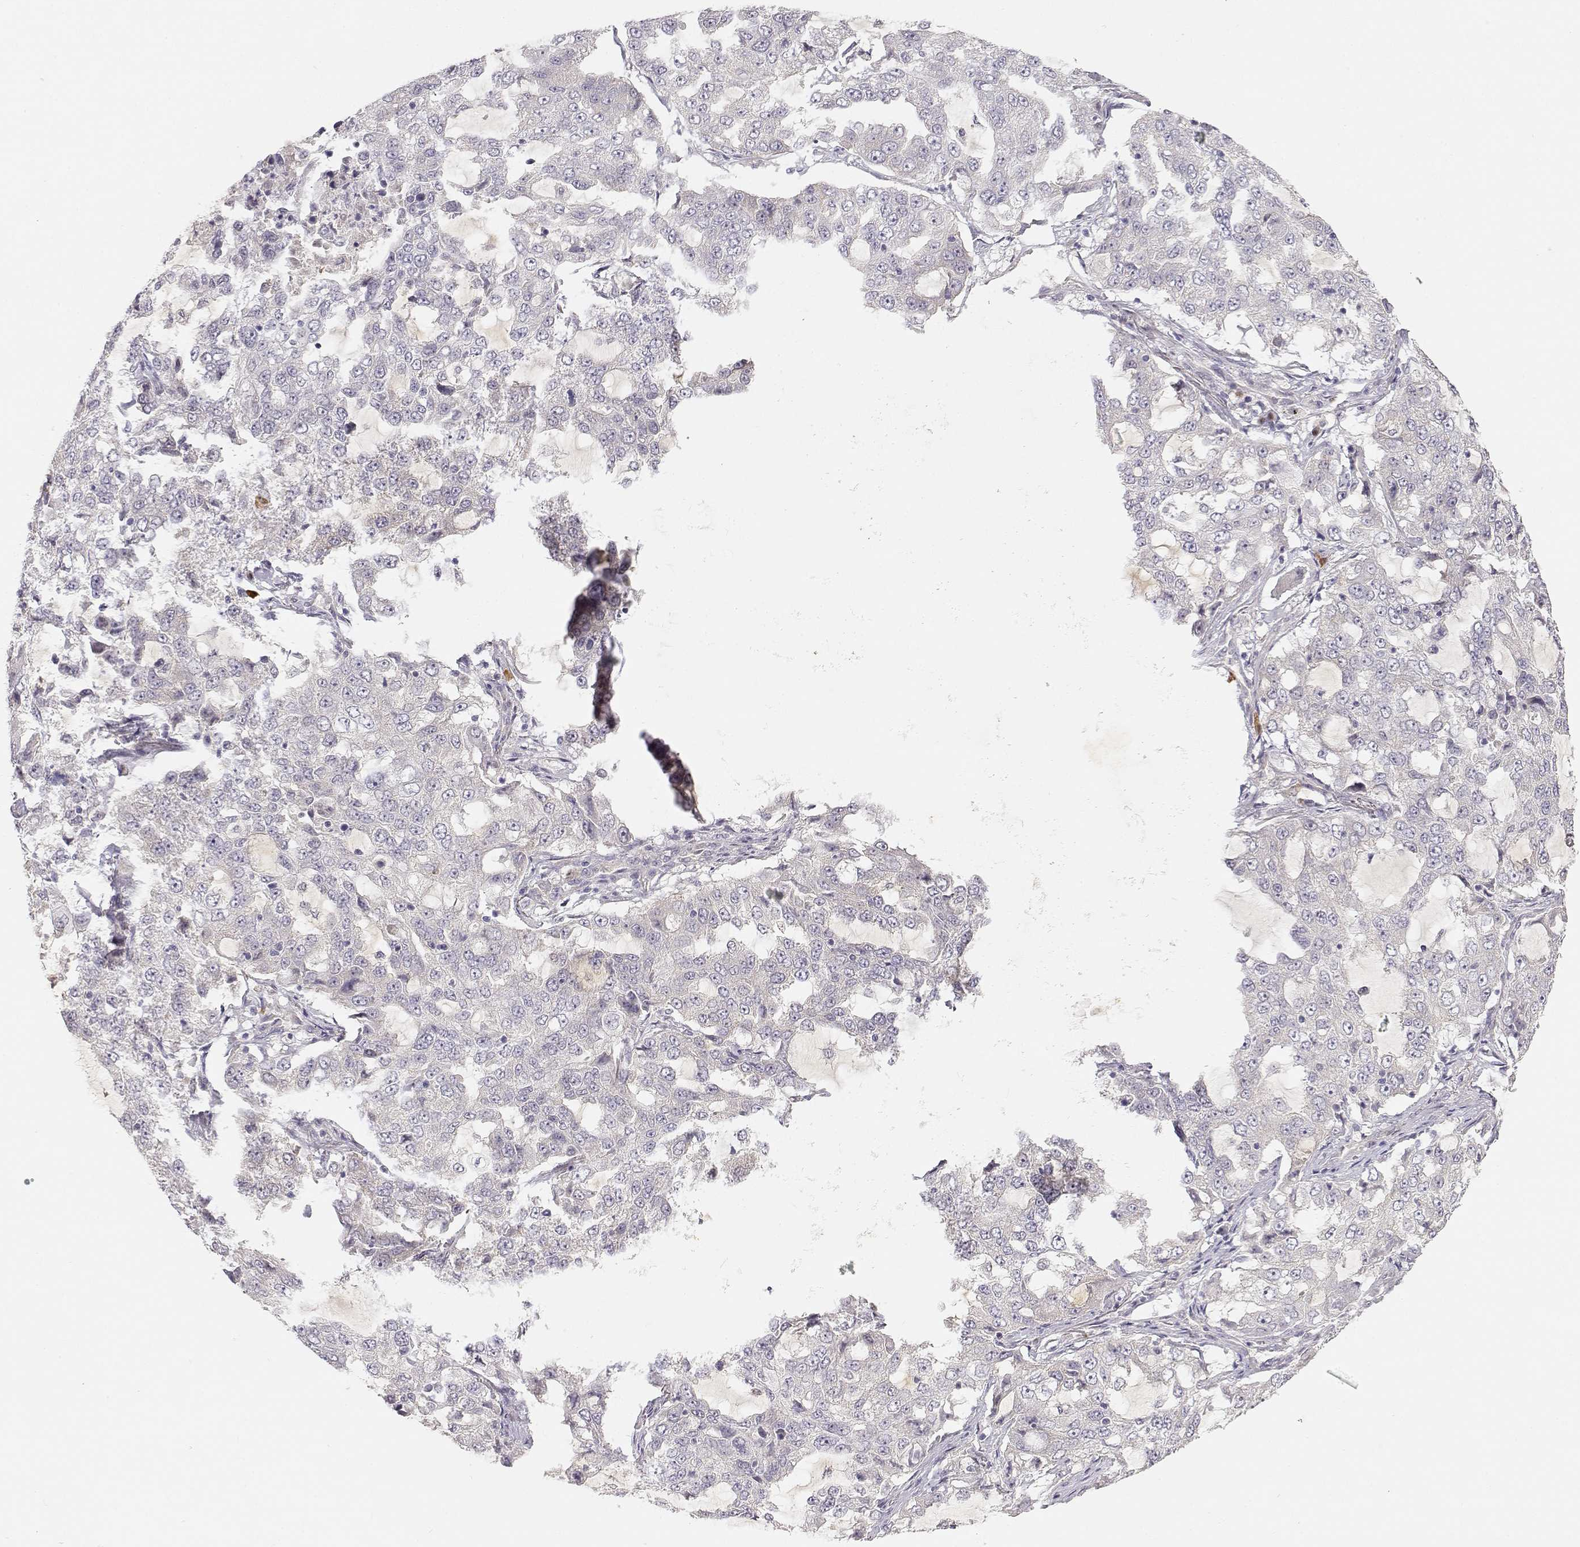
{"staining": {"intensity": "negative", "quantity": "none", "location": "none"}, "tissue": "lung cancer", "cell_type": "Tumor cells", "image_type": "cancer", "snomed": [{"axis": "morphology", "description": "Adenocarcinoma, NOS"}, {"axis": "topography", "description": "Lung"}], "caption": "Tumor cells show no significant protein positivity in adenocarcinoma (lung).", "gene": "EAF2", "patient": {"sex": "female", "age": 61}}